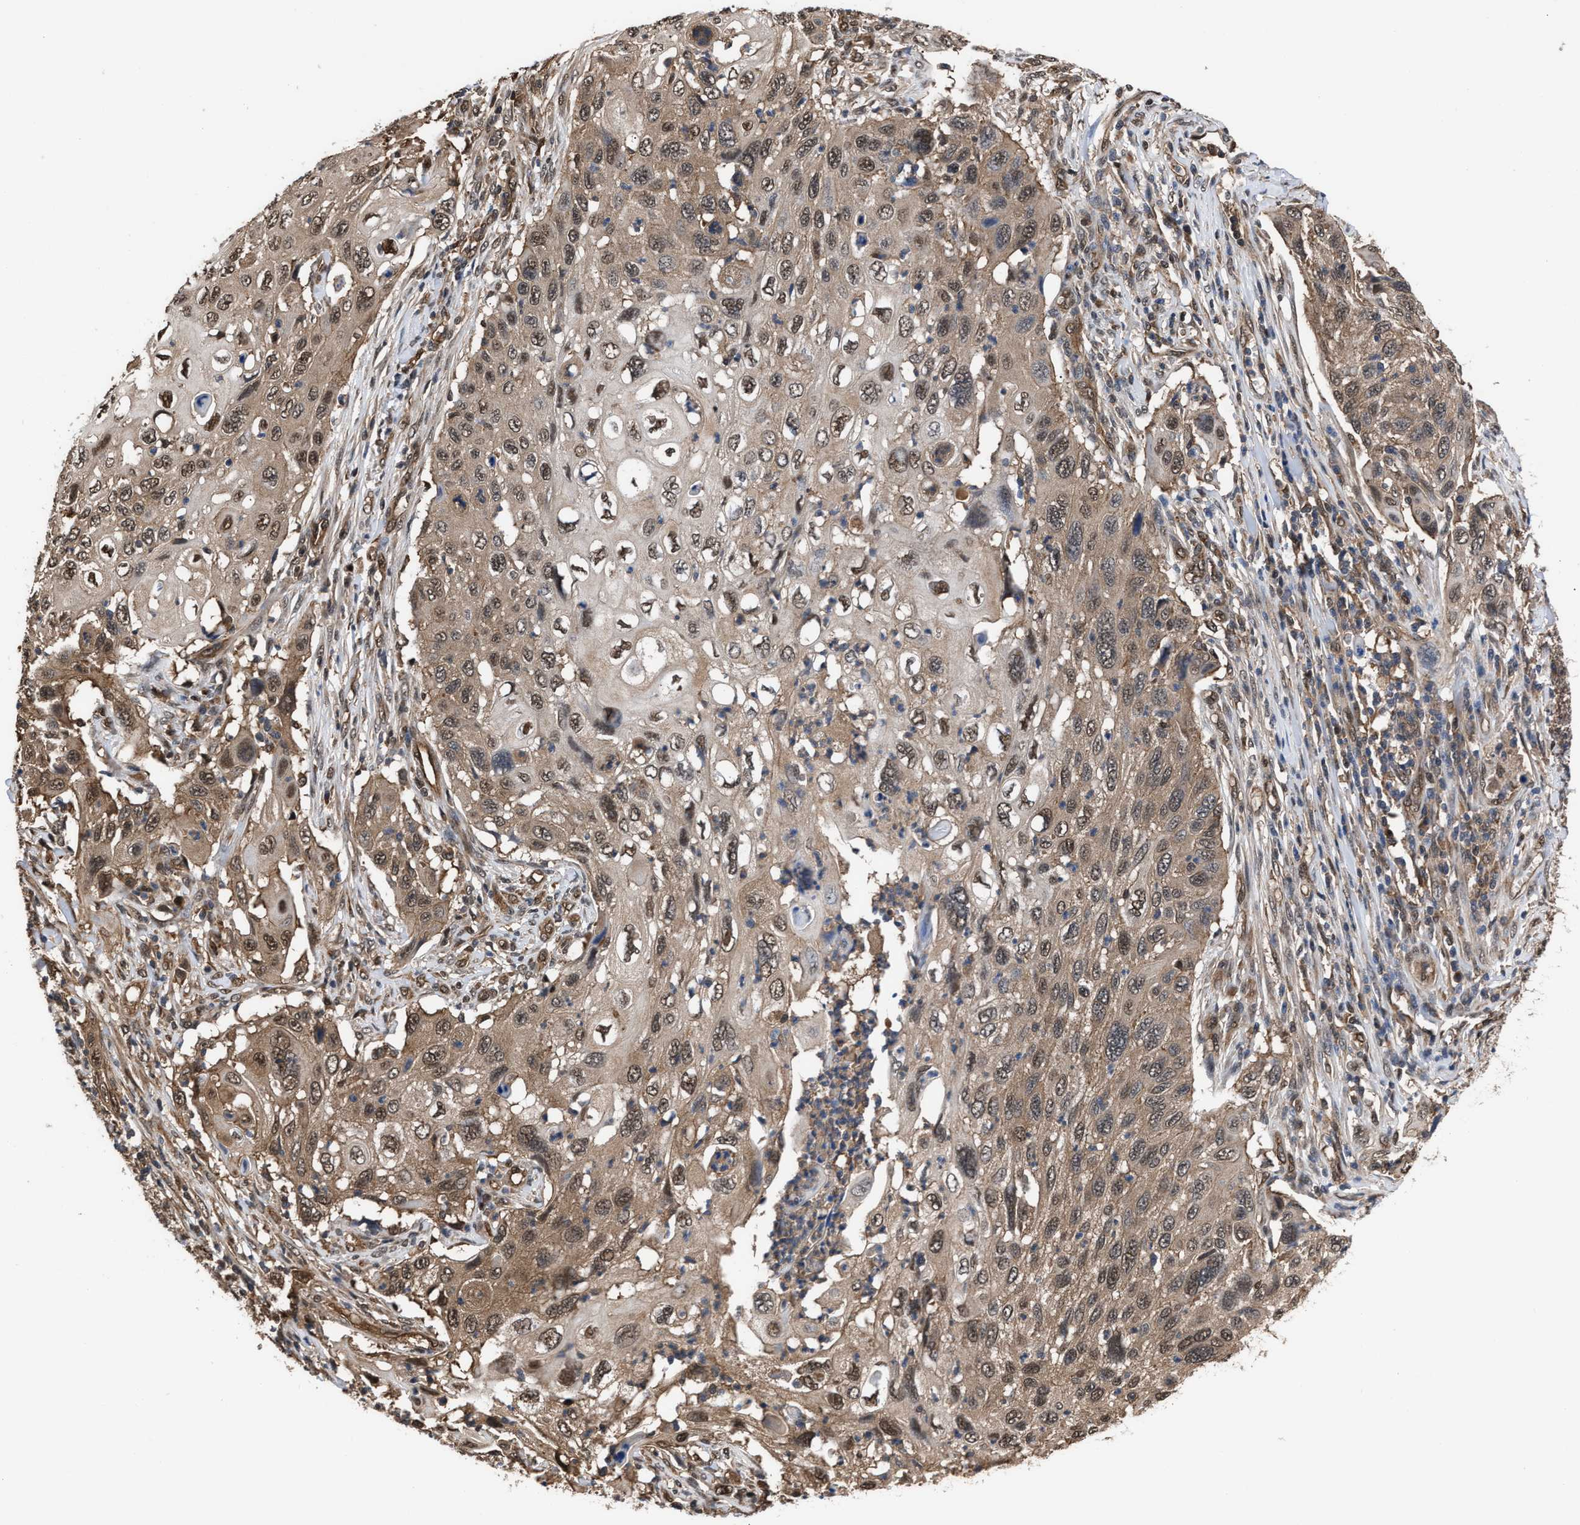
{"staining": {"intensity": "weak", "quantity": ">75%", "location": "cytoplasmic/membranous,nuclear"}, "tissue": "cervical cancer", "cell_type": "Tumor cells", "image_type": "cancer", "snomed": [{"axis": "morphology", "description": "Squamous cell carcinoma, NOS"}, {"axis": "topography", "description": "Cervix"}], "caption": "A brown stain shows weak cytoplasmic/membranous and nuclear expression of a protein in human cervical squamous cell carcinoma tumor cells.", "gene": "SCAI", "patient": {"sex": "female", "age": 70}}